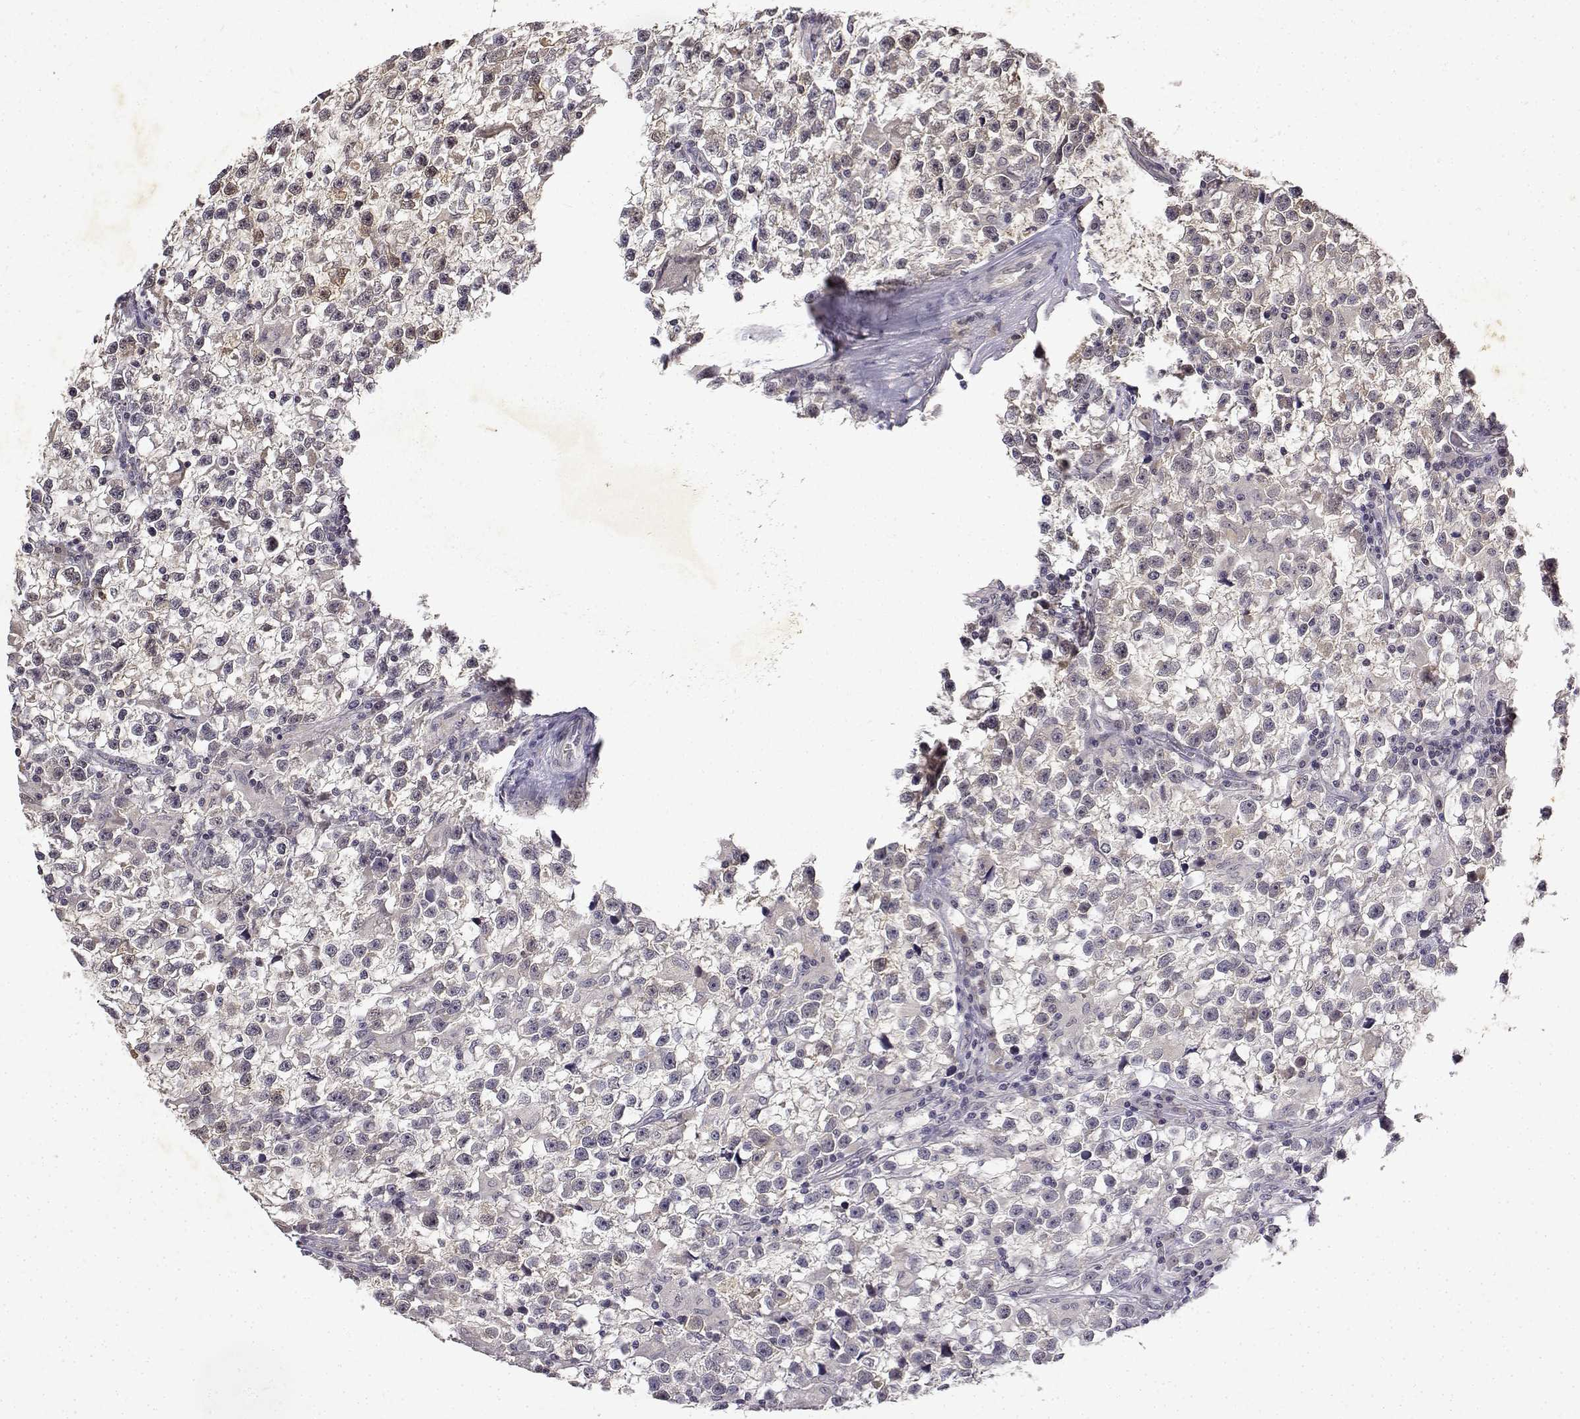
{"staining": {"intensity": "weak", "quantity": "<25%", "location": "cytoplasmic/membranous"}, "tissue": "testis cancer", "cell_type": "Tumor cells", "image_type": "cancer", "snomed": [{"axis": "morphology", "description": "Seminoma, NOS"}, {"axis": "topography", "description": "Testis"}], "caption": "Protein analysis of testis cancer demonstrates no significant expression in tumor cells. (Brightfield microscopy of DAB immunohistochemistry (IHC) at high magnification).", "gene": "BDNF", "patient": {"sex": "male", "age": 31}}